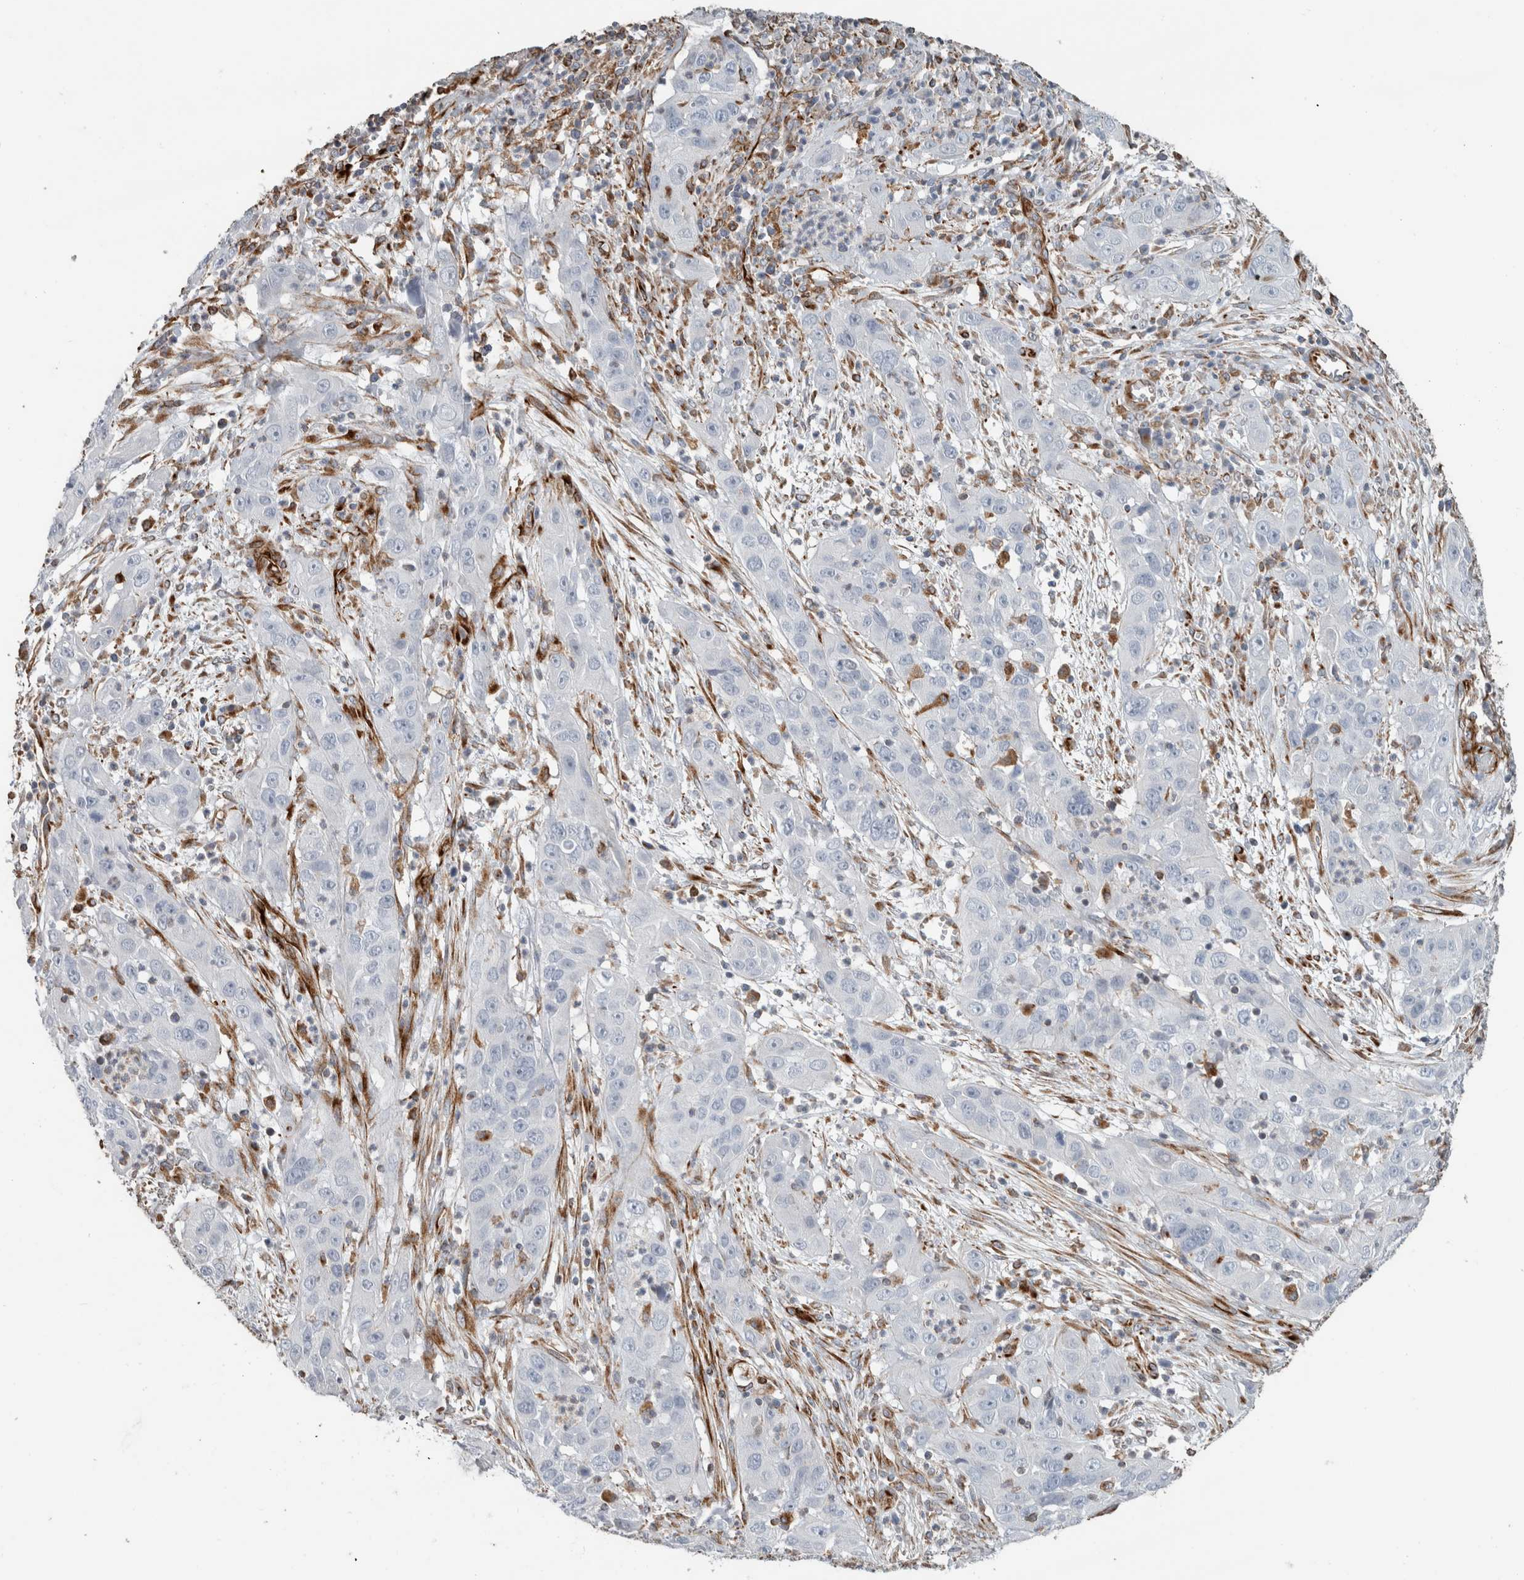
{"staining": {"intensity": "negative", "quantity": "none", "location": "none"}, "tissue": "cervical cancer", "cell_type": "Tumor cells", "image_type": "cancer", "snomed": [{"axis": "morphology", "description": "Squamous cell carcinoma, NOS"}, {"axis": "topography", "description": "Cervix"}], "caption": "An immunohistochemistry (IHC) photomicrograph of cervical cancer is shown. There is no staining in tumor cells of cervical cancer.", "gene": "LY86", "patient": {"sex": "female", "age": 32}}